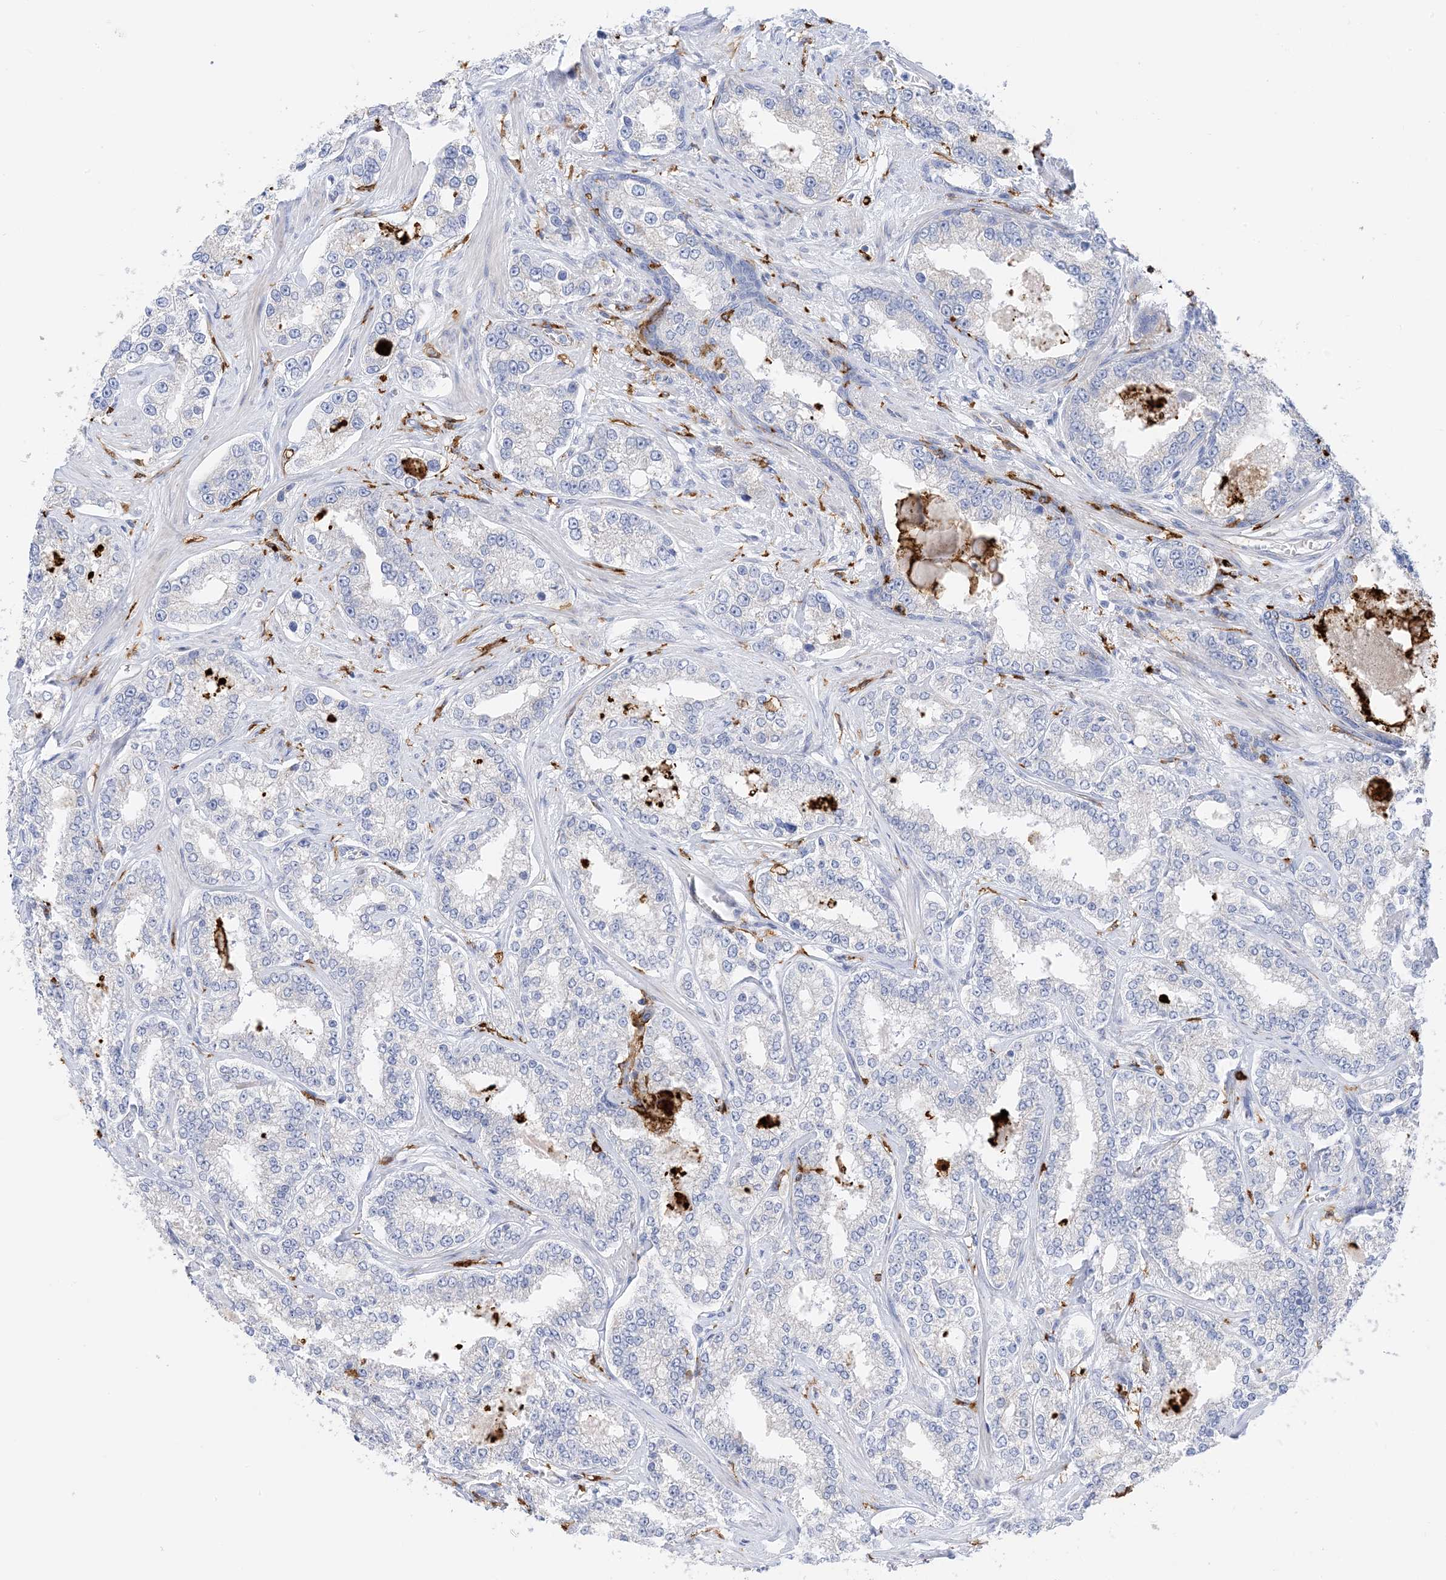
{"staining": {"intensity": "negative", "quantity": "none", "location": "none"}, "tissue": "prostate cancer", "cell_type": "Tumor cells", "image_type": "cancer", "snomed": [{"axis": "morphology", "description": "Normal tissue, NOS"}, {"axis": "morphology", "description": "Adenocarcinoma, High grade"}, {"axis": "topography", "description": "Prostate"}], "caption": "Photomicrograph shows no significant protein positivity in tumor cells of prostate cancer (high-grade adenocarcinoma).", "gene": "DPH3", "patient": {"sex": "male", "age": 83}}